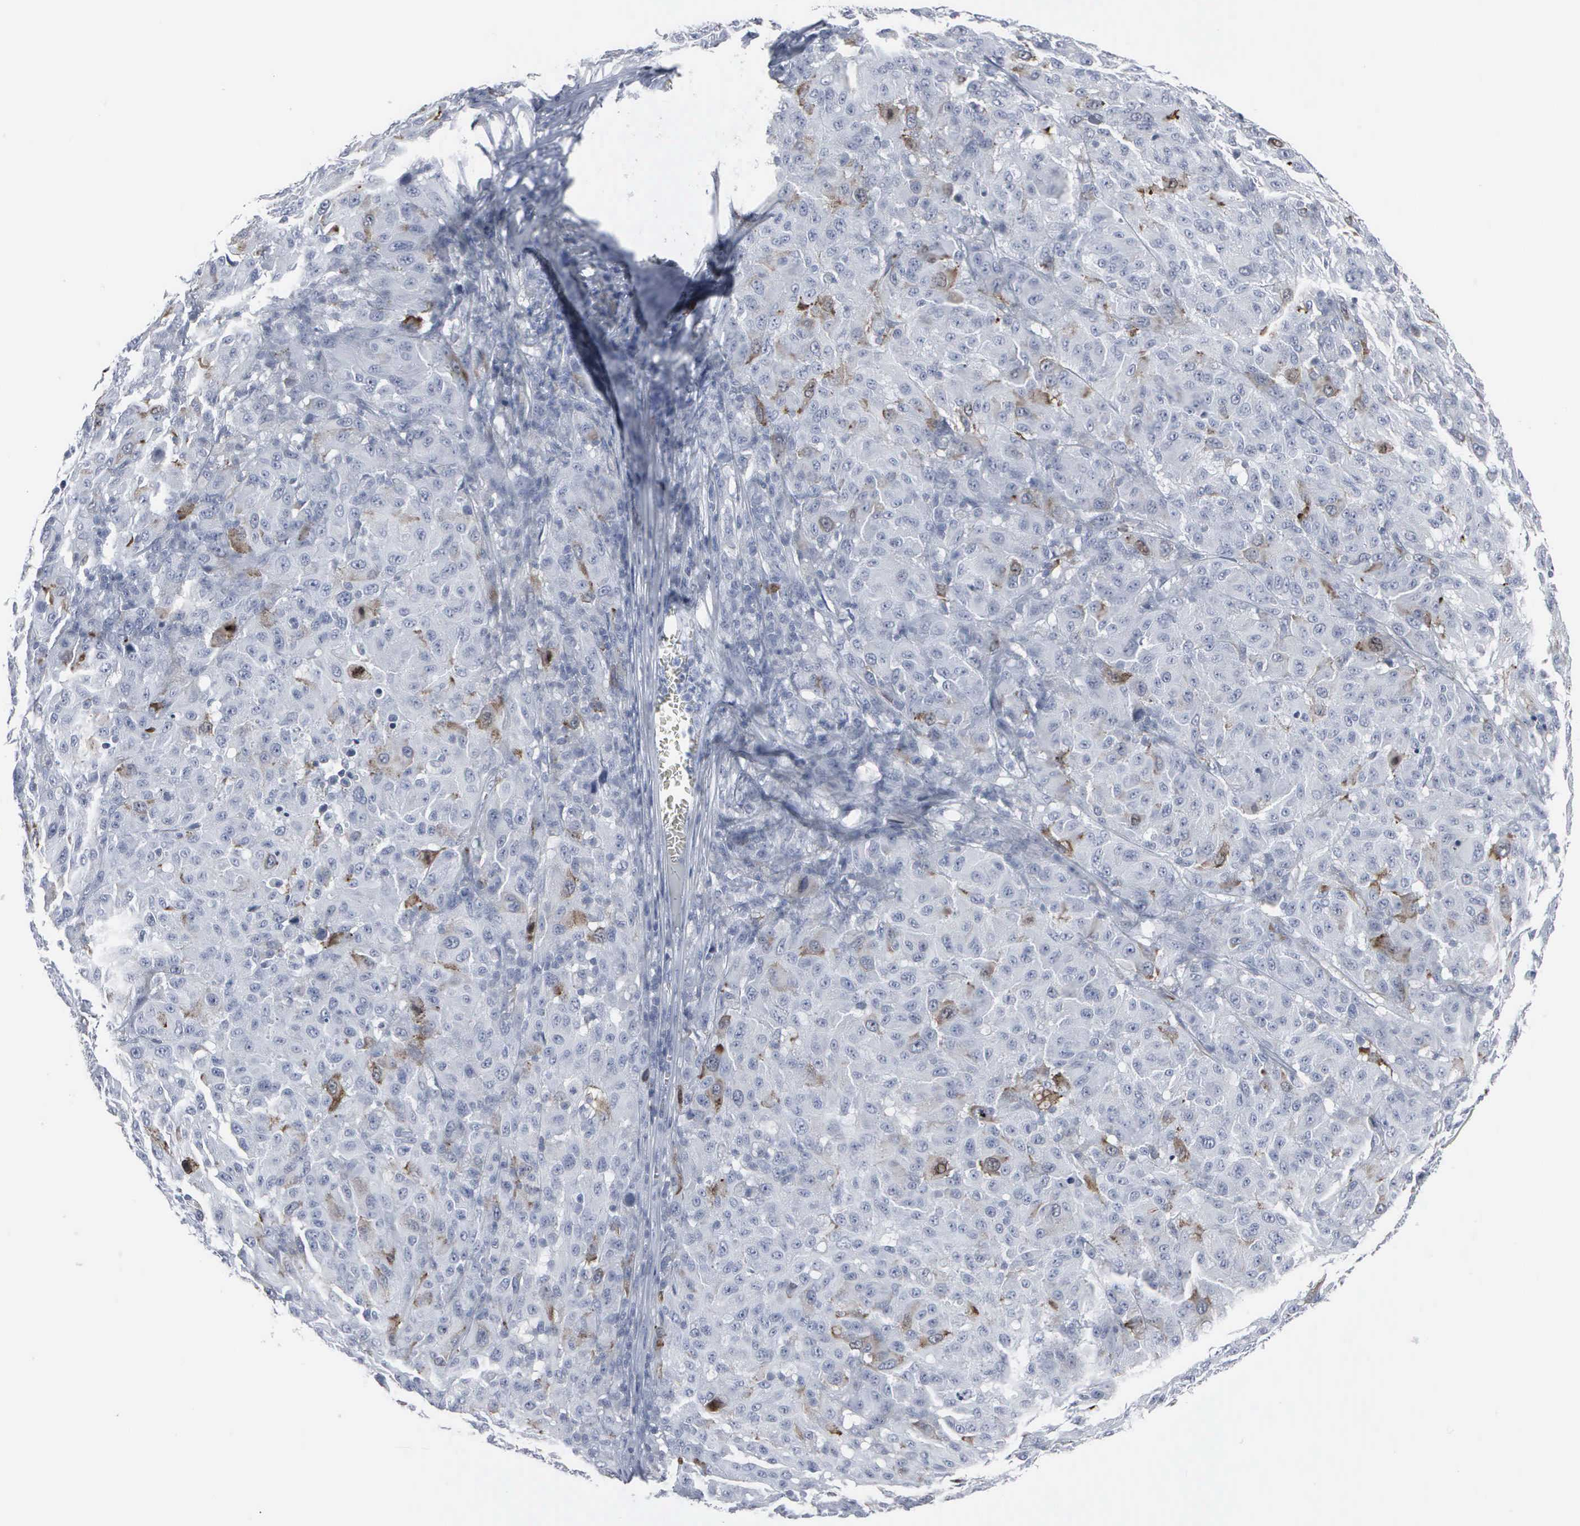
{"staining": {"intensity": "weak", "quantity": "<25%", "location": "cytoplasmic/membranous,nuclear"}, "tissue": "melanoma", "cell_type": "Tumor cells", "image_type": "cancer", "snomed": [{"axis": "morphology", "description": "Malignant melanoma, NOS"}, {"axis": "topography", "description": "Skin"}], "caption": "Tumor cells show no significant protein positivity in malignant melanoma.", "gene": "CCNB1", "patient": {"sex": "female", "age": 77}}